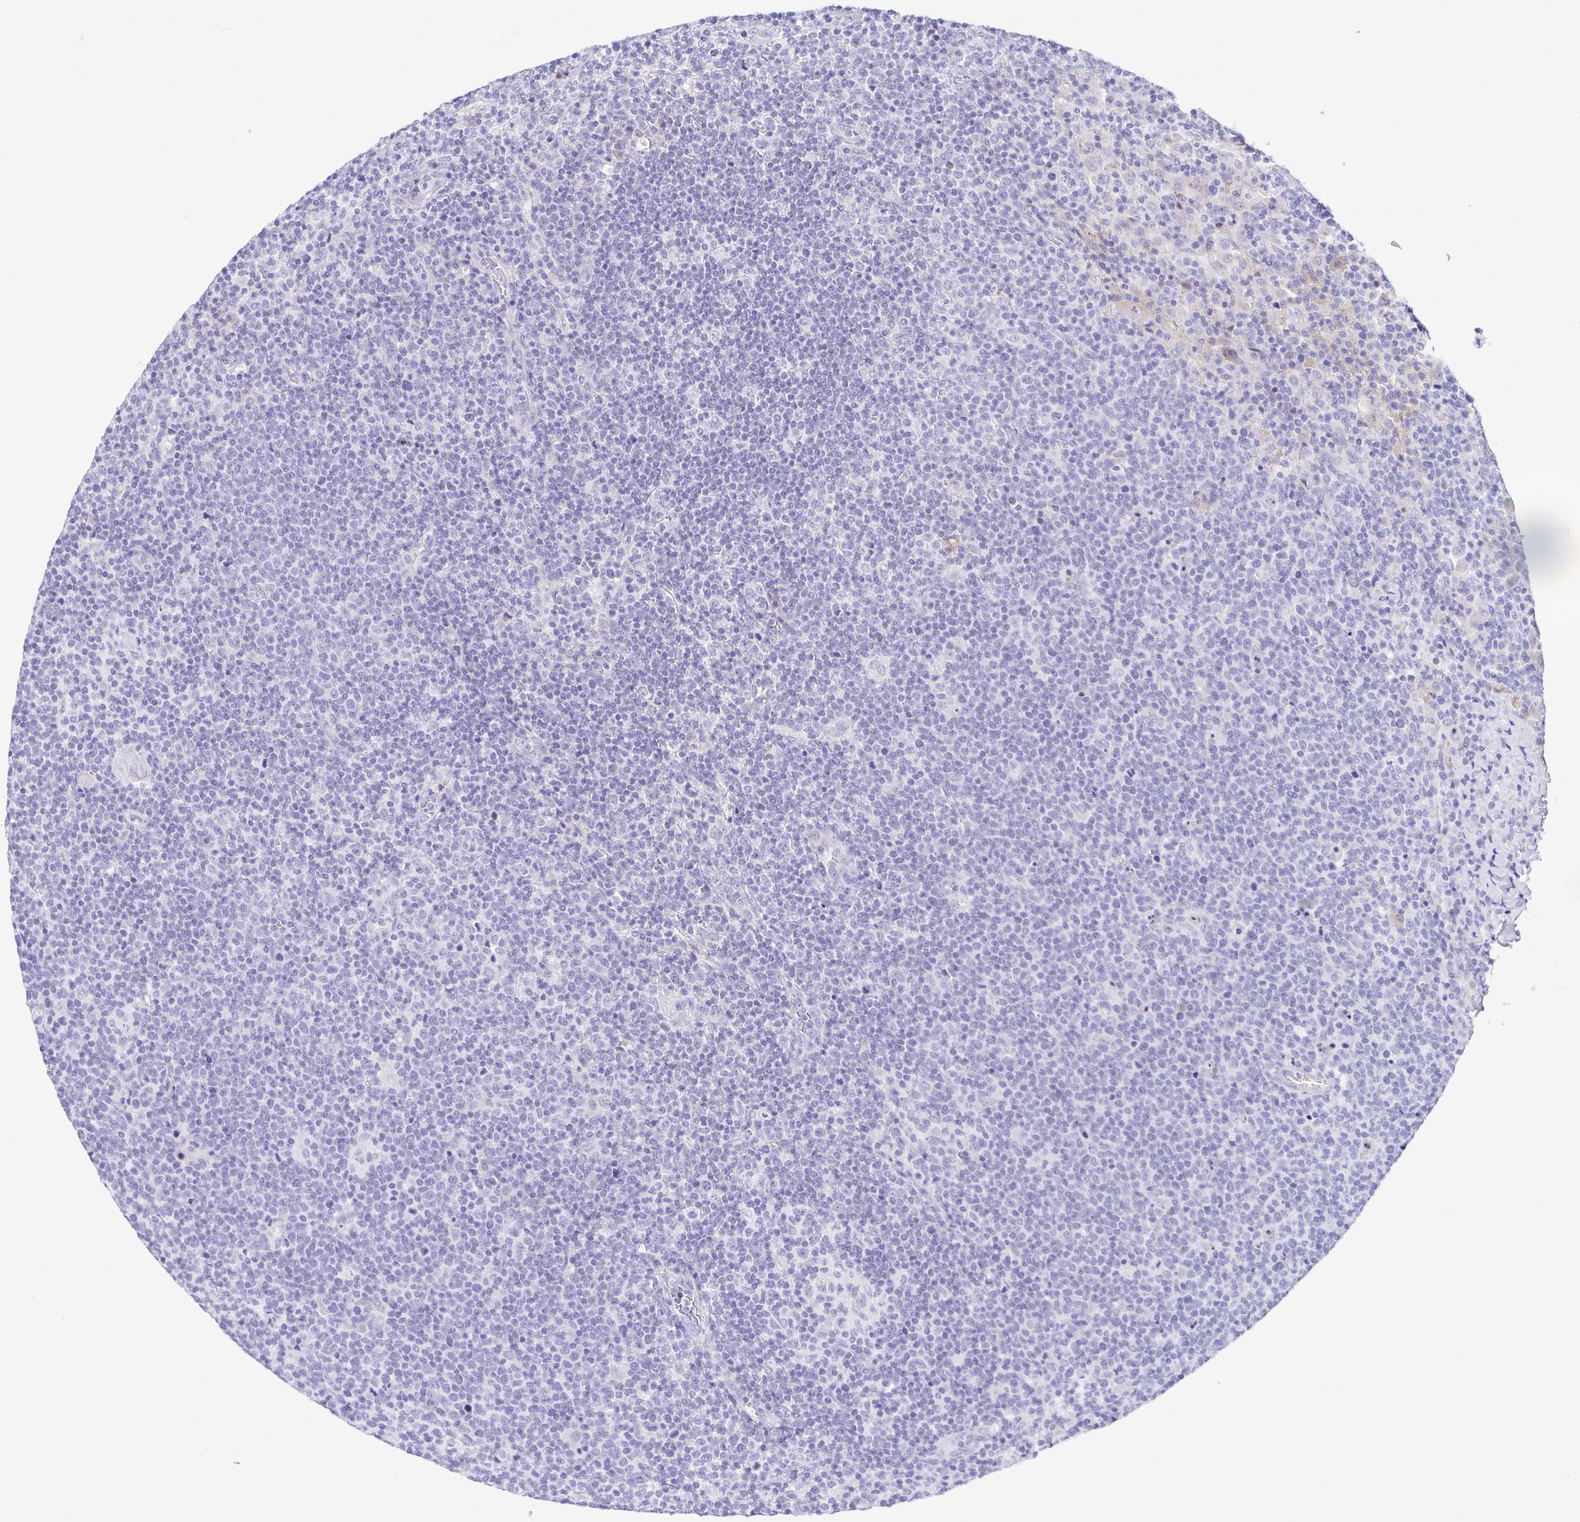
{"staining": {"intensity": "negative", "quantity": "none", "location": "none"}, "tissue": "lymphoma", "cell_type": "Tumor cells", "image_type": "cancer", "snomed": [{"axis": "morphology", "description": "Malignant lymphoma, non-Hodgkin's type, High grade"}, {"axis": "topography", "description": "Lymph node"}], "caption": "Lymphoma was stained to show a protein in brown. There is no significant staining in tumor cells.", "gene": "A1BG", "patient": {"sex": "male", "age": 61}}